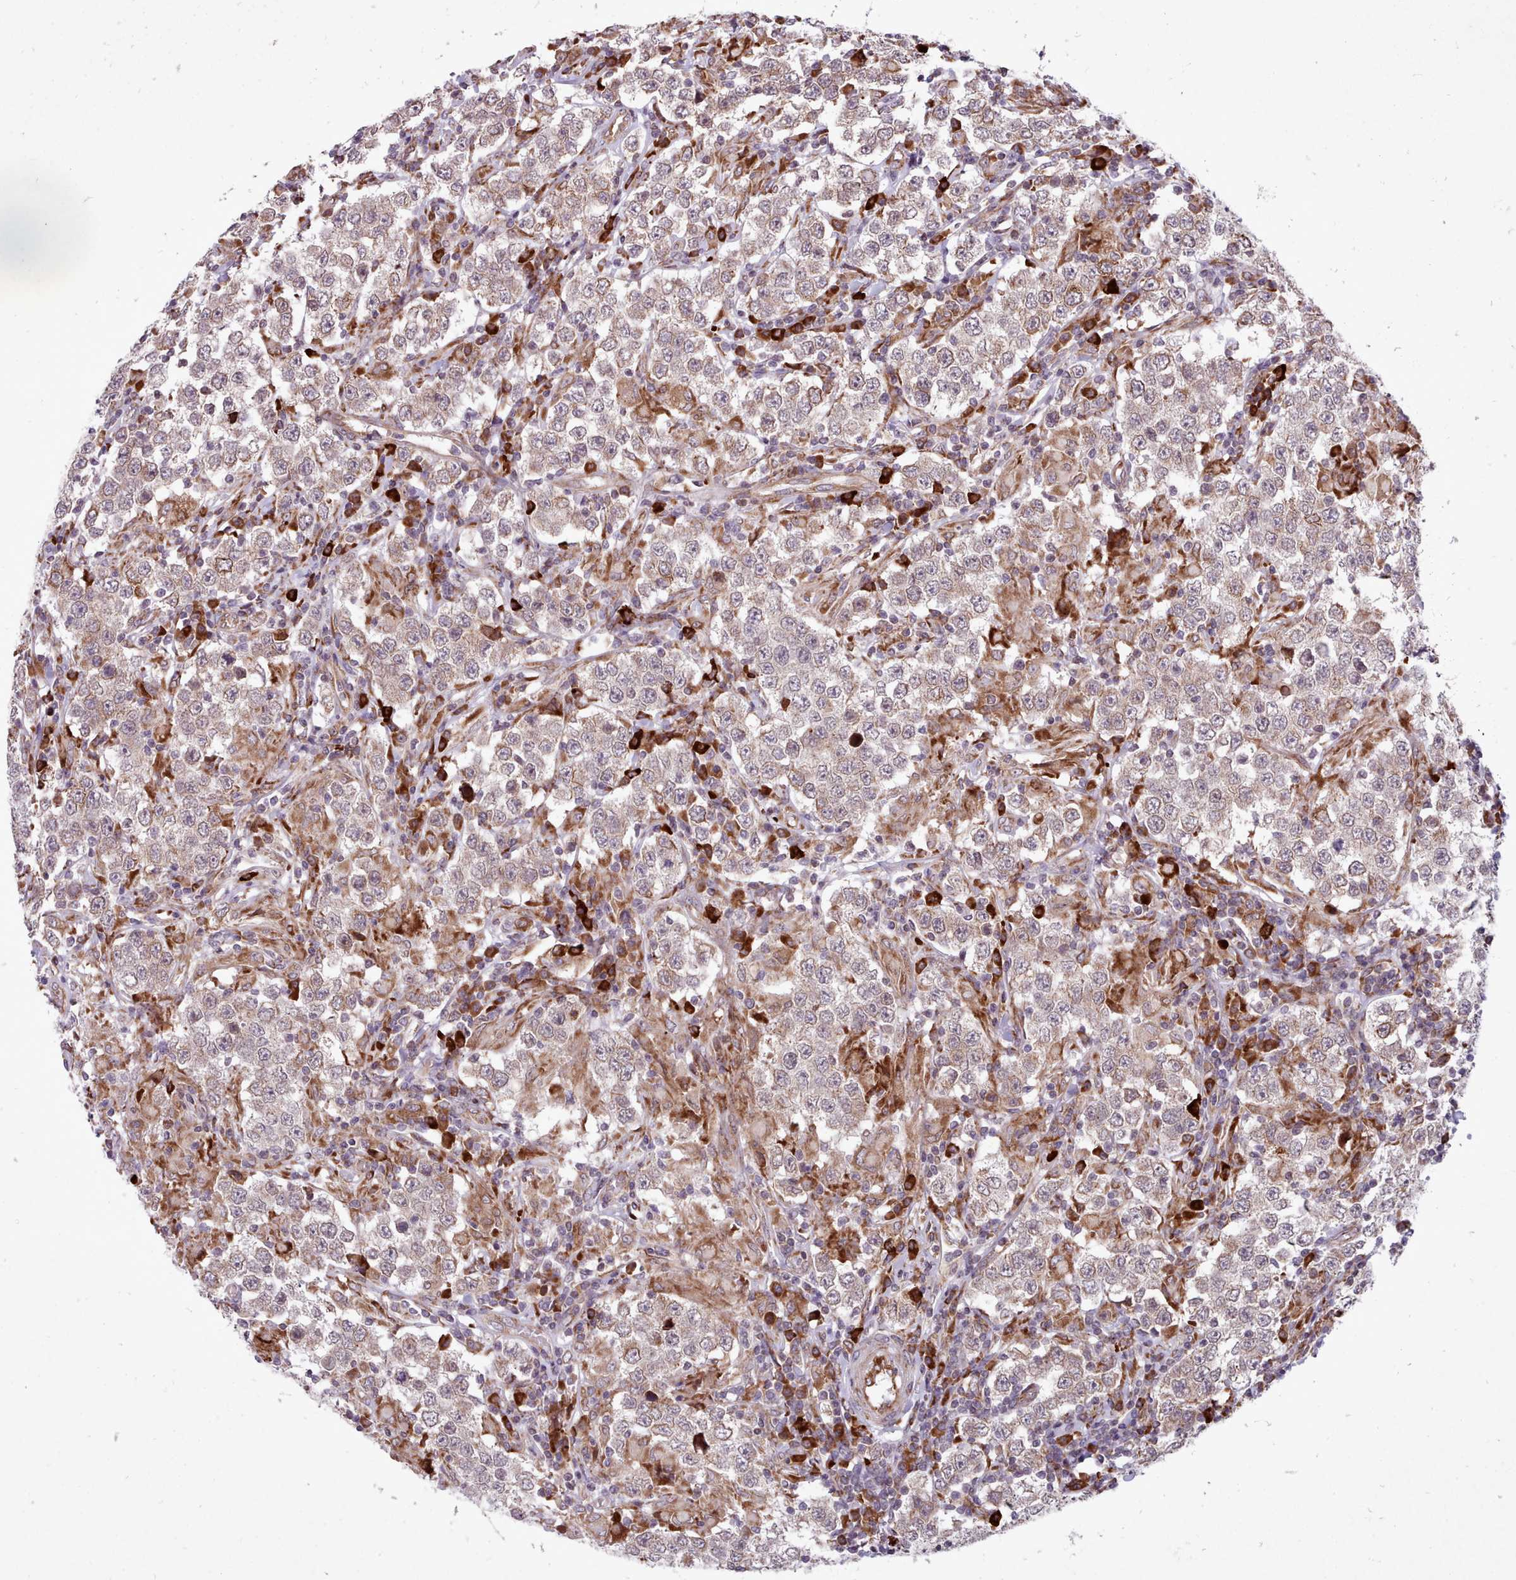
{"staining": {"intensity": "weak", "quantity": ">75%", "location": "cytoplasmic/membranous"}, "tissue": "testis cancer", "cell_type": "Tumor cells", "image_type": "cancer", "snomed": [{"axis": "morphology", "description": "Seminoma, NOS"}, {"axis": "morphology", "description": "Carcinoma, Embryonal, NOS"}, {"axis": "topography", "description": "Testis"}], "caption": "Protein staining by IHC reveals weak cytoplasmic/membranous staining in about >75% of tumor cells in testis seminoma.", "gene": "TTLL3", "patient": {"sex": "male", "age": 41}}